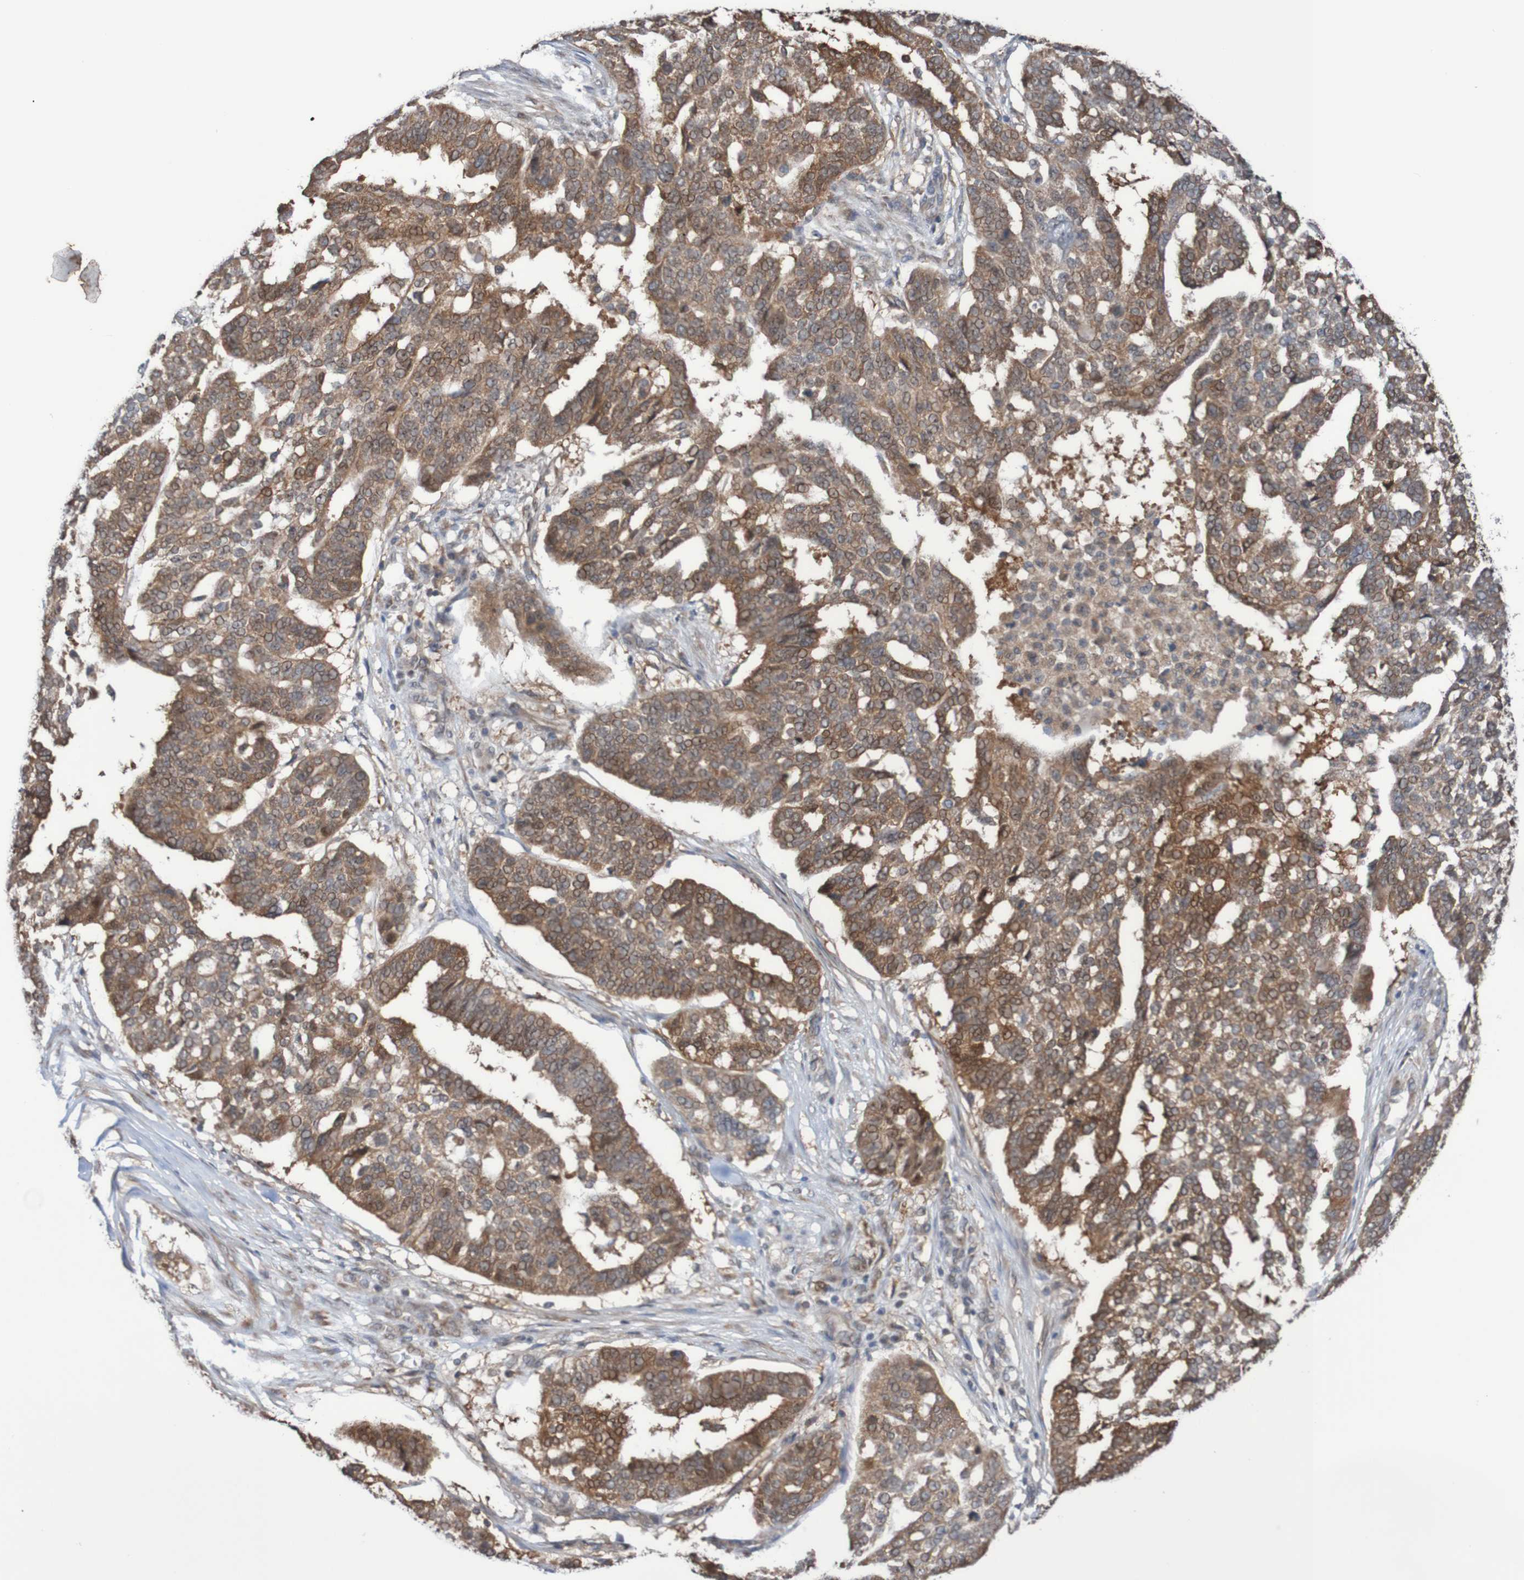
{"staining": {"intensity": "moderate", "quantity": ">75%", "location": "cytoplasmic/membranous"}, "tissue": "ovarian cancer", "cell_type": "Tumor cells", "image_type": "cancer", "snomed": [{"axis": "morphology", "description": "Cystadenocarcinoma, serous, NOS"}, {"axis": "topography", "description": "Ovary"}], "caption": "High-magnification brightfield microscopy of serous cystadenocarcinoma (ovarian) stained with DAB (3,3'-diaminobenzidine) (brown) and counterstained with hematoxylin (blue). tumor cells exhibit moderate cytoplasmic/membranous expression is present in approximately>75% of cells. (Stains: DAB (3,3'-diaminobenzidine) in brown, nuclei in blue, Microscopy: brightfield microscopy at high magnification).", "gene": "PHPT1", "patient": {"sex": "female", "age": 59}}